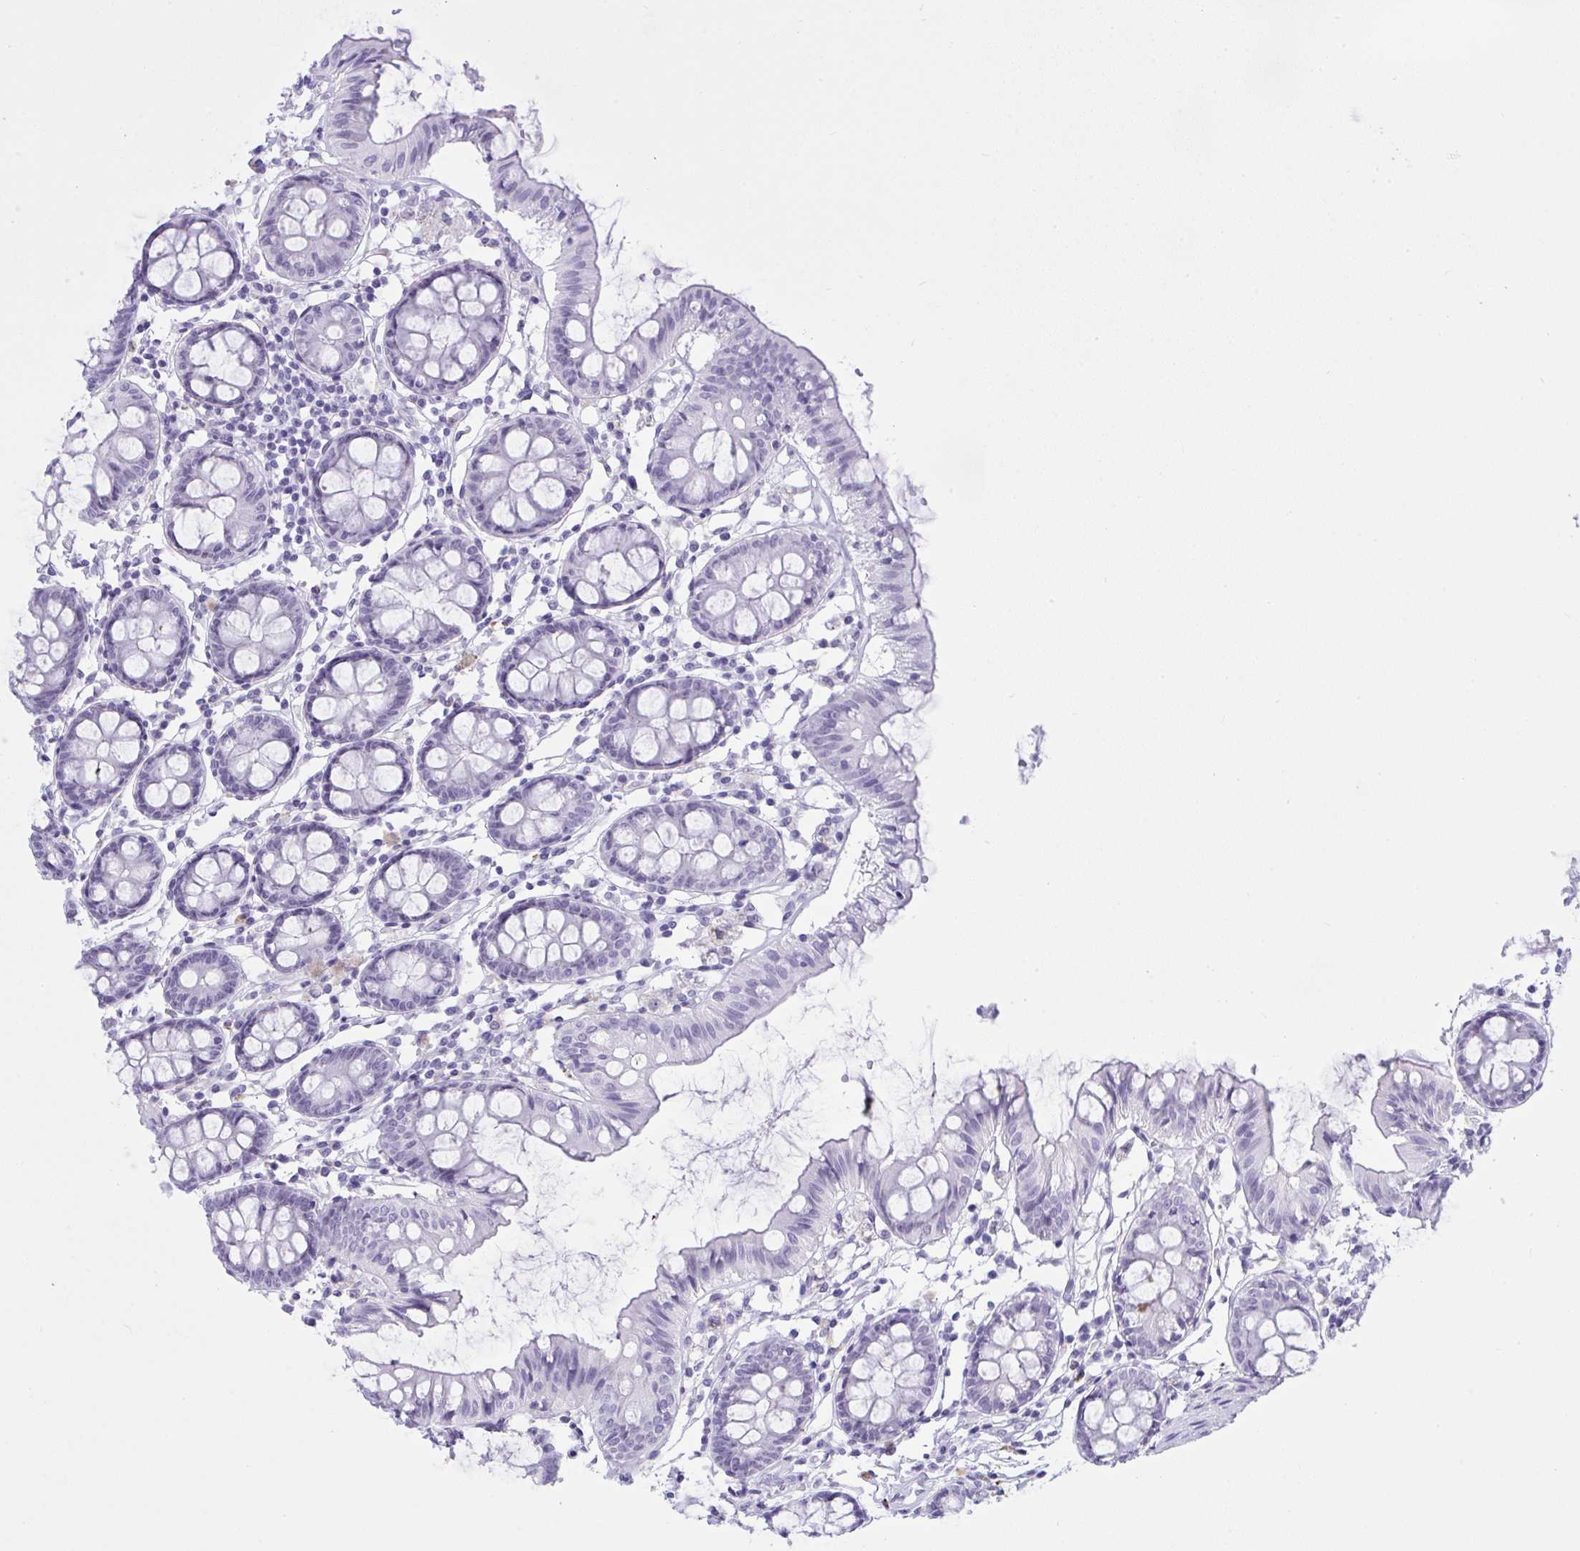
{"staining": {"intensity": "negative", "quantity": "none", "location": "none"}, "tissue": "colon", "cell_type": "Endothelial cells", "image_type": "normal", "snomed": [{"axis": "morphology", "description": "Normal tissue, NOS"}, {"axis": "topography", "description": "Colon"}], "caption": "Immunohistochemical staining of benign colon displays no significant expression in endothelial cells.", "gene": "ELN", "patient": {"sex": "female", "age": 84}}